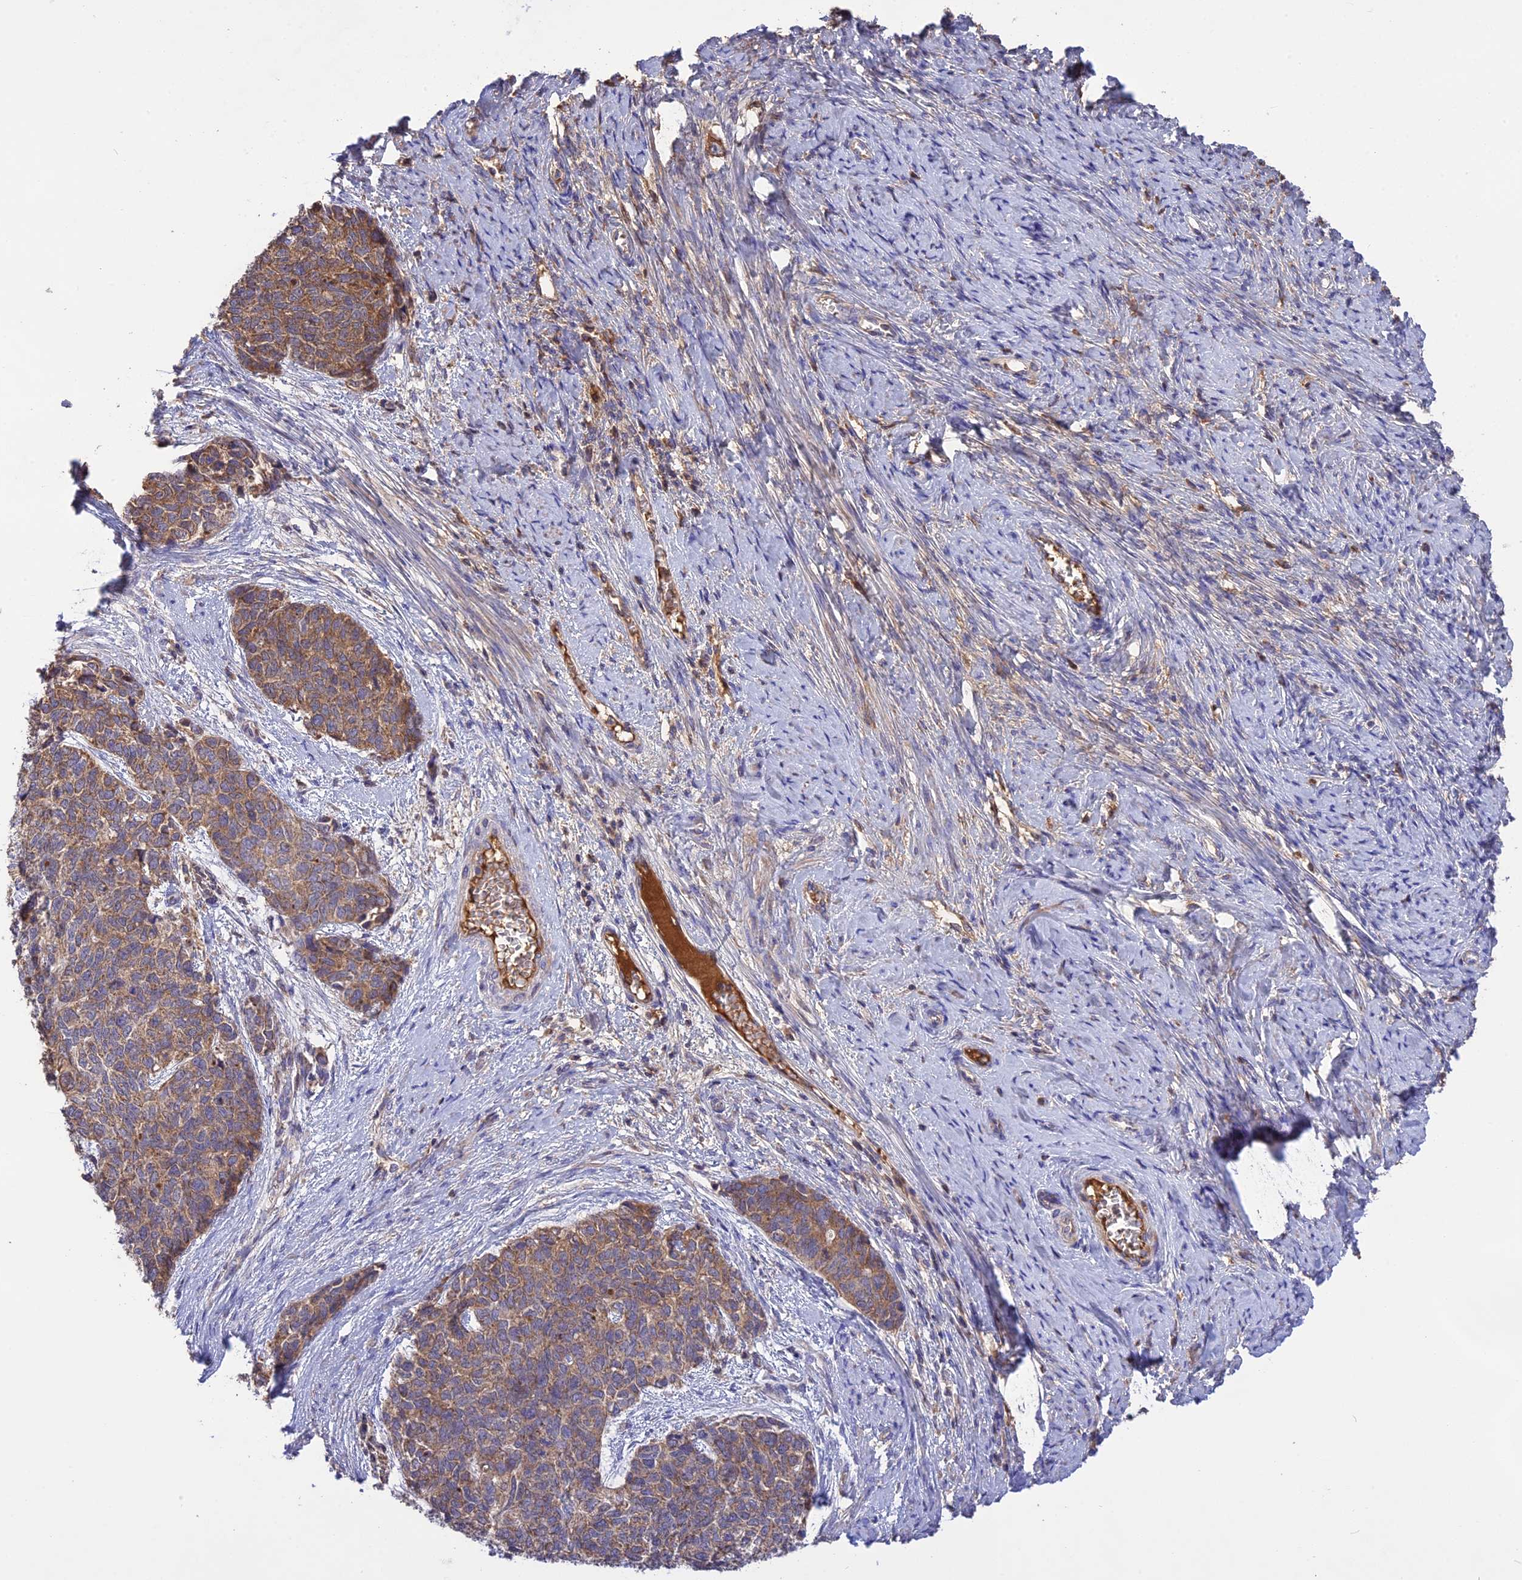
{"staining": {"intensity": "moderate", "quantity": ">75%", "location": "cytoplasmic/membranous"}, "tissue": "cervical cancer", "cell_type": "Tumor cells", "image_type": "cancer", "snomed": [{"axis": "morphology", "description": "Squamous cell carcinoma, NOS"}, {"axis": "topography", "description": "Cervix"}], "caption": "Protein staining reveals moderate cytoplasmic/membranous positivity in about >75% of tumor cells in cervical cancer.", "gene": "NUDT8", "patient": {"sex": "female", "age": 63}}